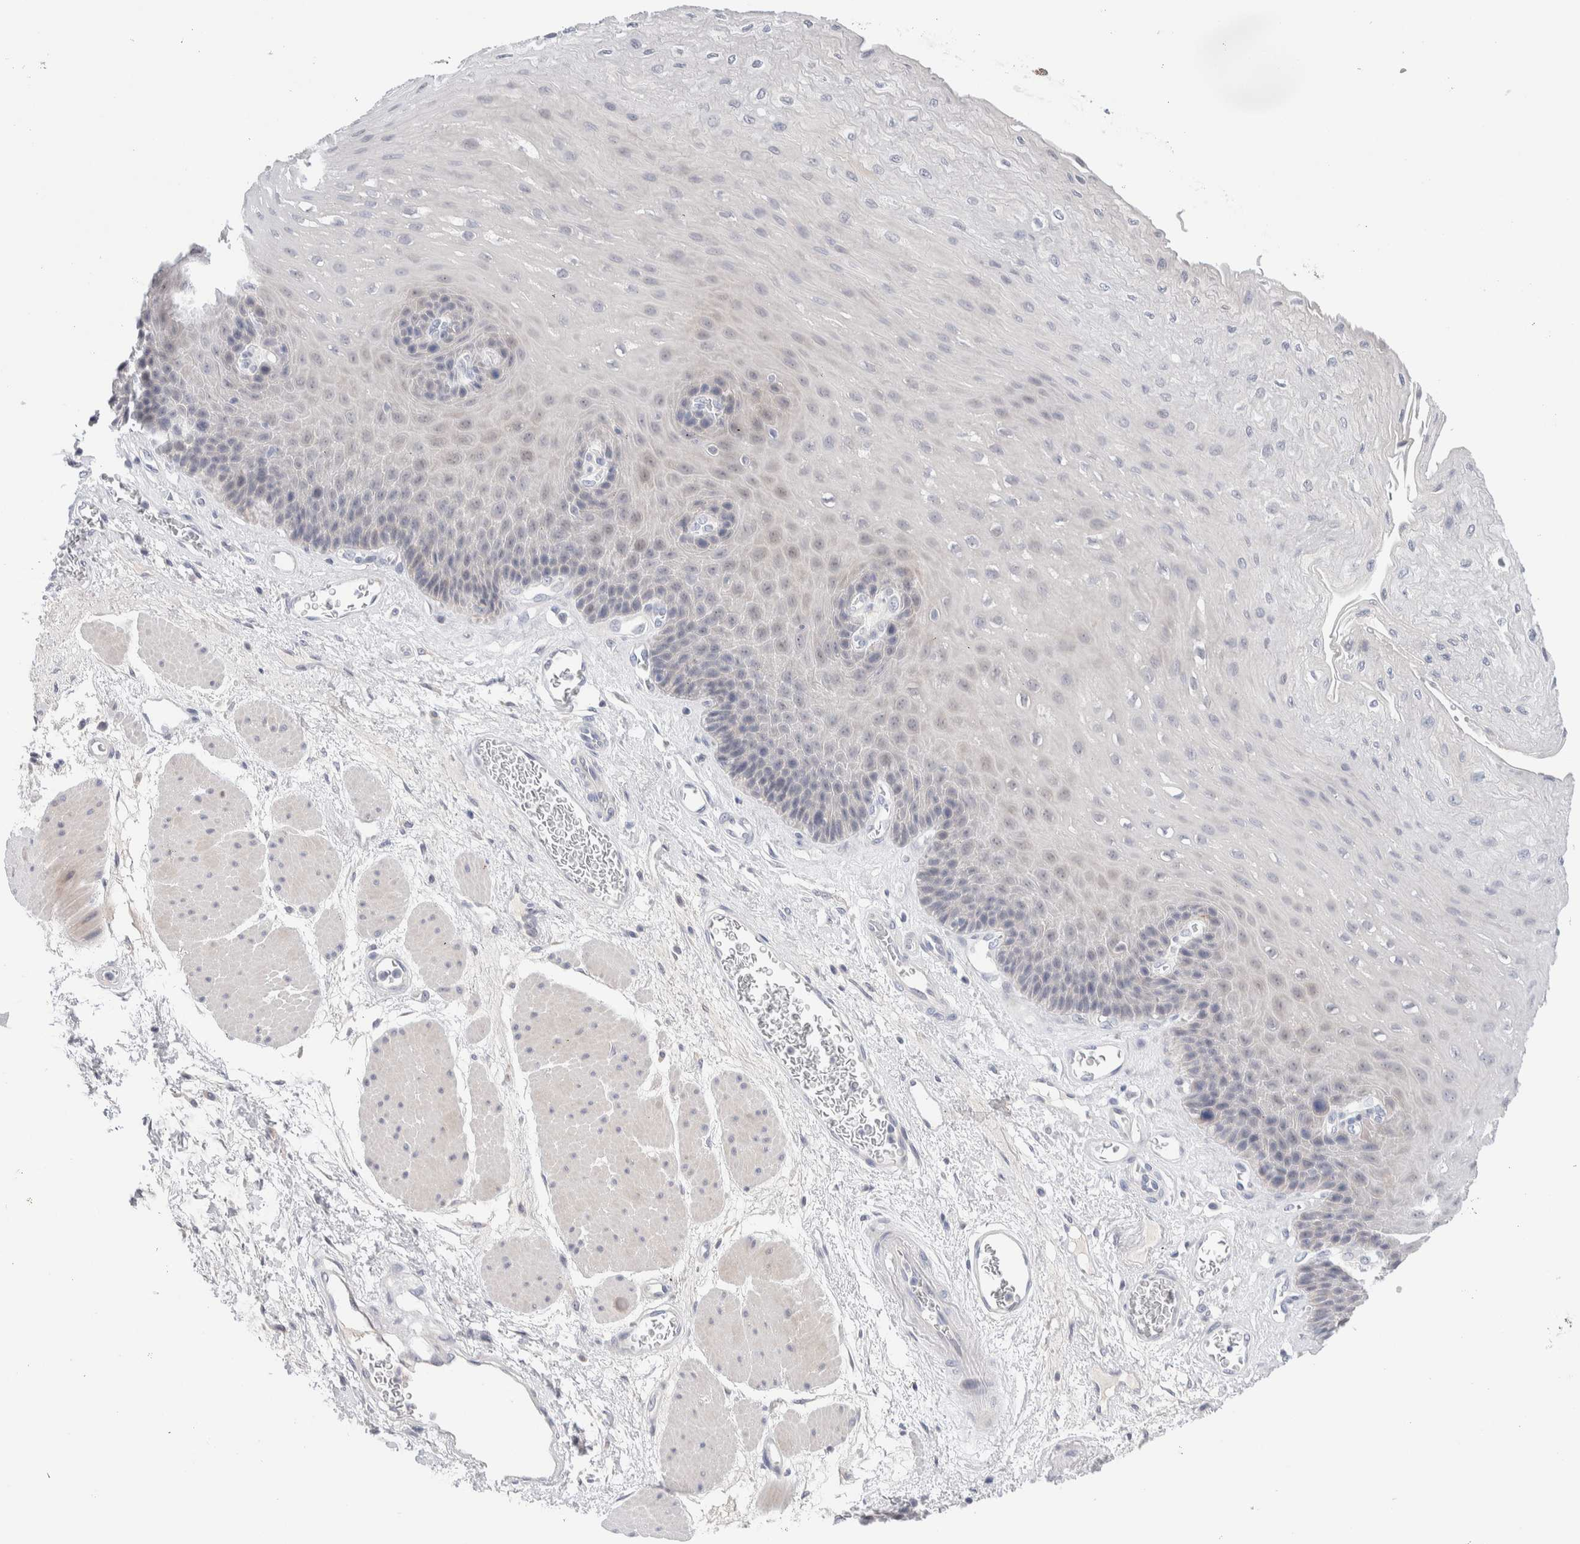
{"staining": {"intensity": "negative", "quantity": "none", "location": "none"}, "tissue": "esophagus", "cell_type": "Squamous epithelial cells", "image_type": "normal", "snomed": [{"axis": "morphology", "description": "Normal tissue, NOS"}, {"axis": "topography", "description": "Esophagus"}], "caption": "A high-resolution micrograph shows IHC staining of normal esophagus, which exhibits no significant staining in squamous epithelial cells.", "gene": "DNAJB6", "patient": {"sex": "female", "age": 72}}